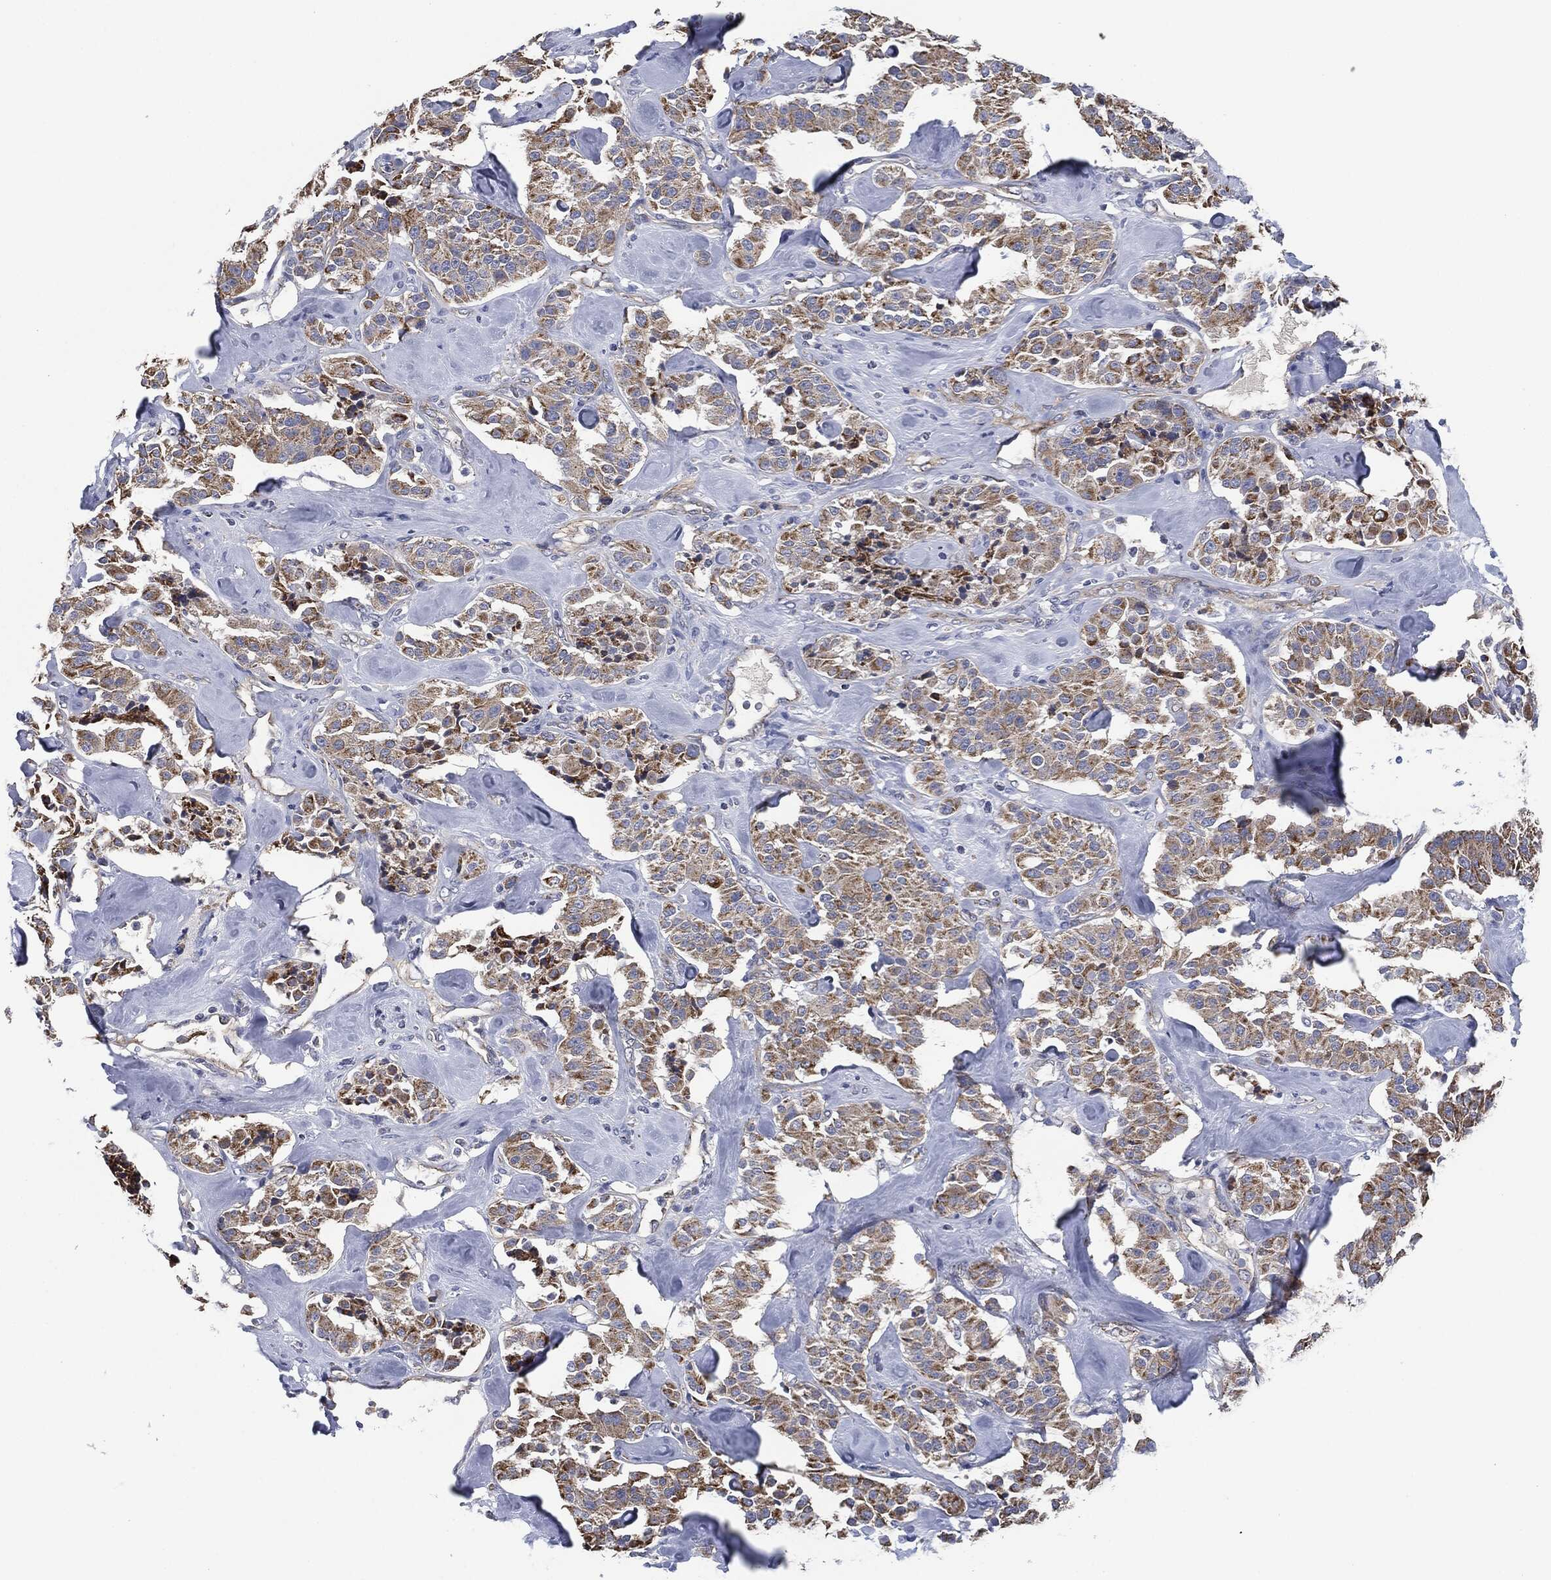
{"staining": {"intensity": "moderate", "quantity": "25%-75%", "location": "cytoplasmic/membranous"}, "tissue": "carcinoid", "cell_type": "Tumor cells", "image_type": "cancer", "snomed": [{"axis": "morphology", "description": "Carcinoid, malignant, NOS"}, {"axis": "topography", "description": "Pancreas"}], "caption": "Brown immunohistochemical staining in carcinoid displays moderate cytoplasmic/membranous expression in about 25%-75% of tumor cells.", "gene": "SHROOM2", "patient": {"sex": "male", "age": 41}}